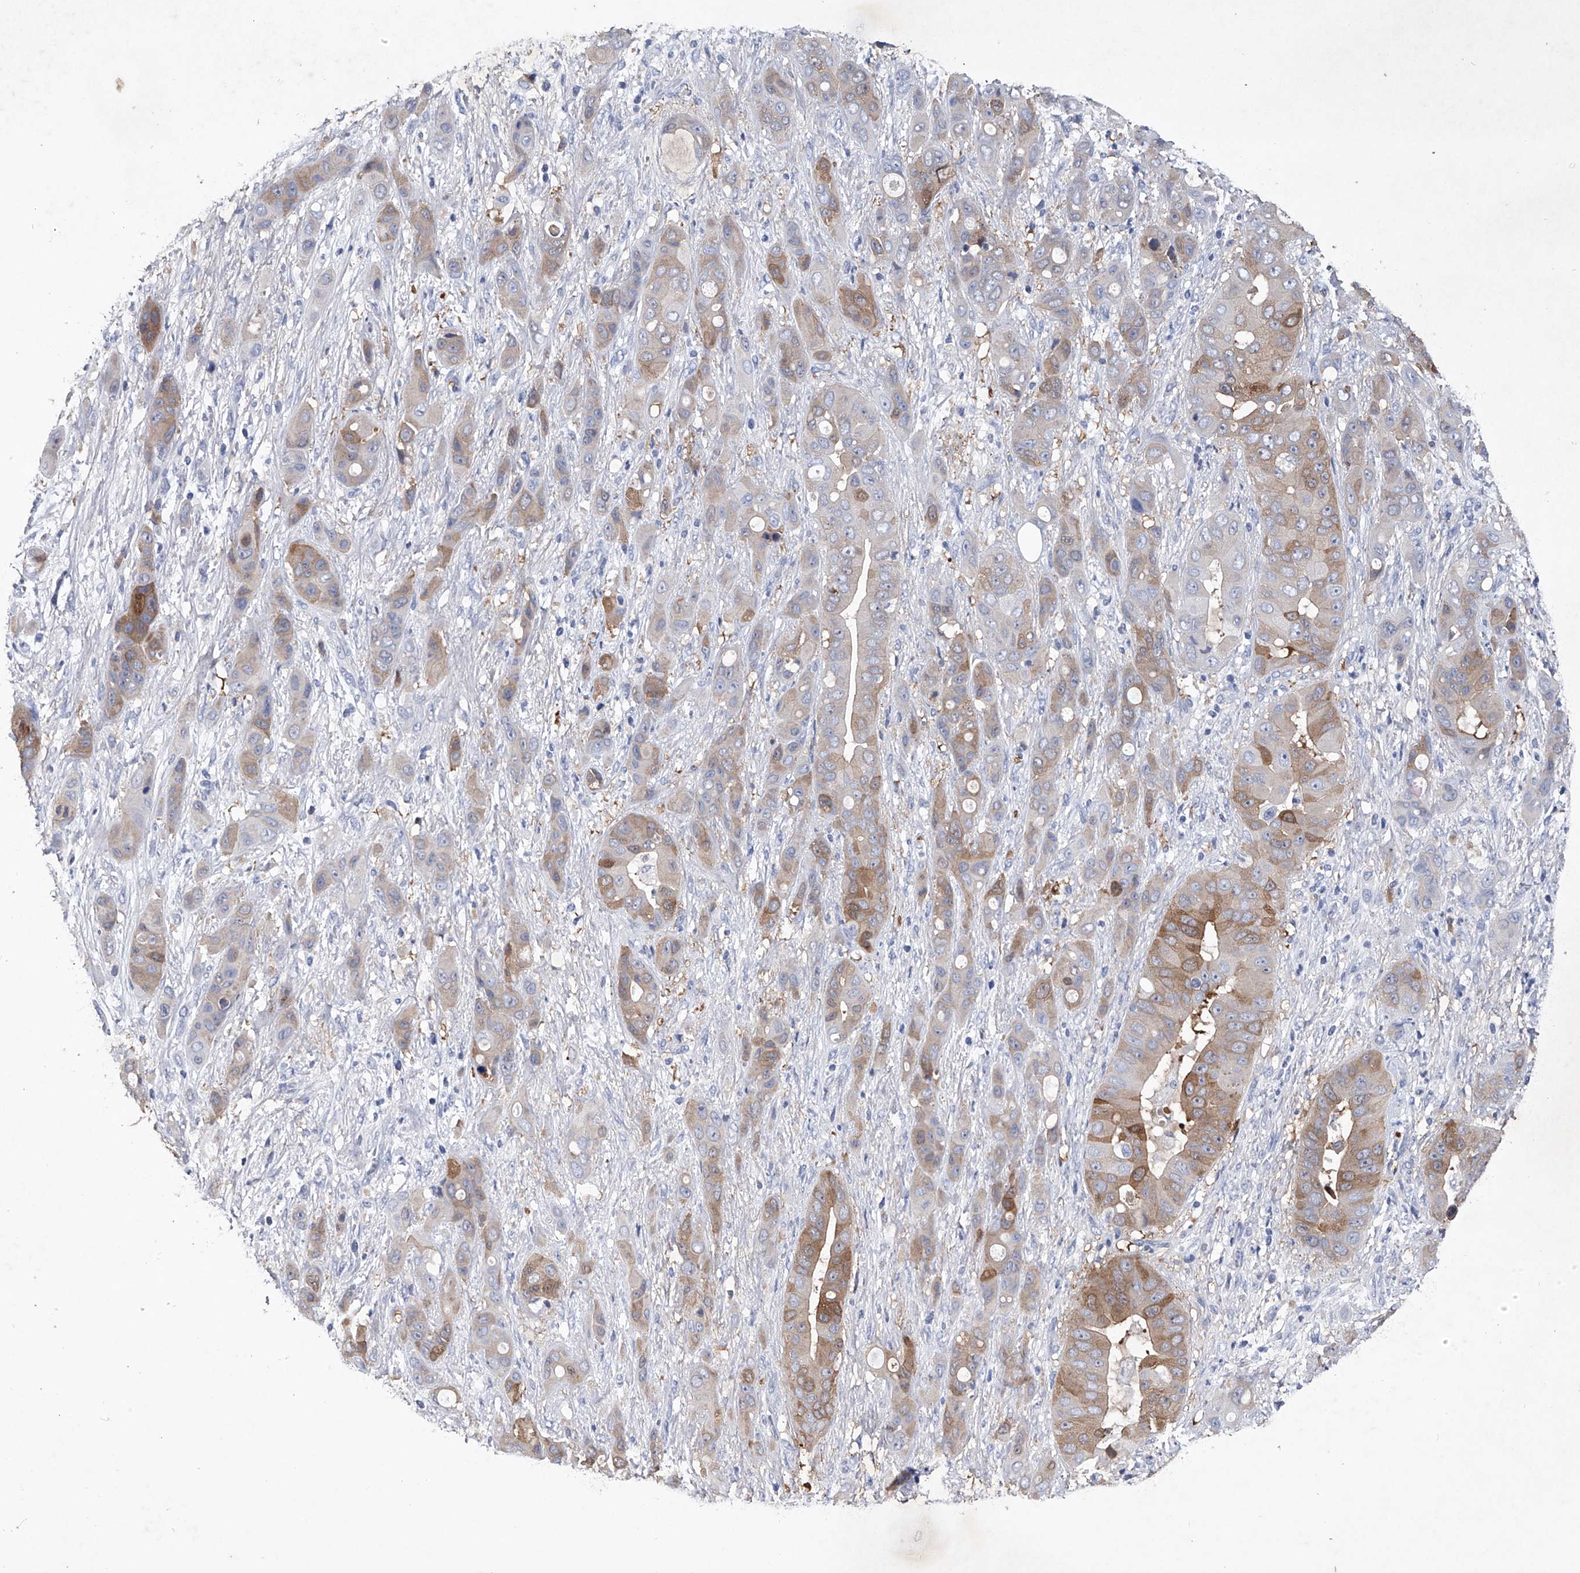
{"staining": {"intensity": "moderate", "quantity": "25%-75%", "location": "cytoplasmic/membranous"}, "tissue": "liver cancer", "cell_type": "Tumor cells", "image_type": "cancer", "snomed": [{"axis": "morphology", "description": "Cholangiocarcinoma"}, {"axis": "topography", "description": "Liver"}], "caption": "The histopathology image reveals staining of liver cholangiocarcinoma, revealing moderate cytoplasmic/membranous protein staining (brown color) within tumor cells.", "gene": "ASNS", "patient": {"sex": "female", "age": 52}}